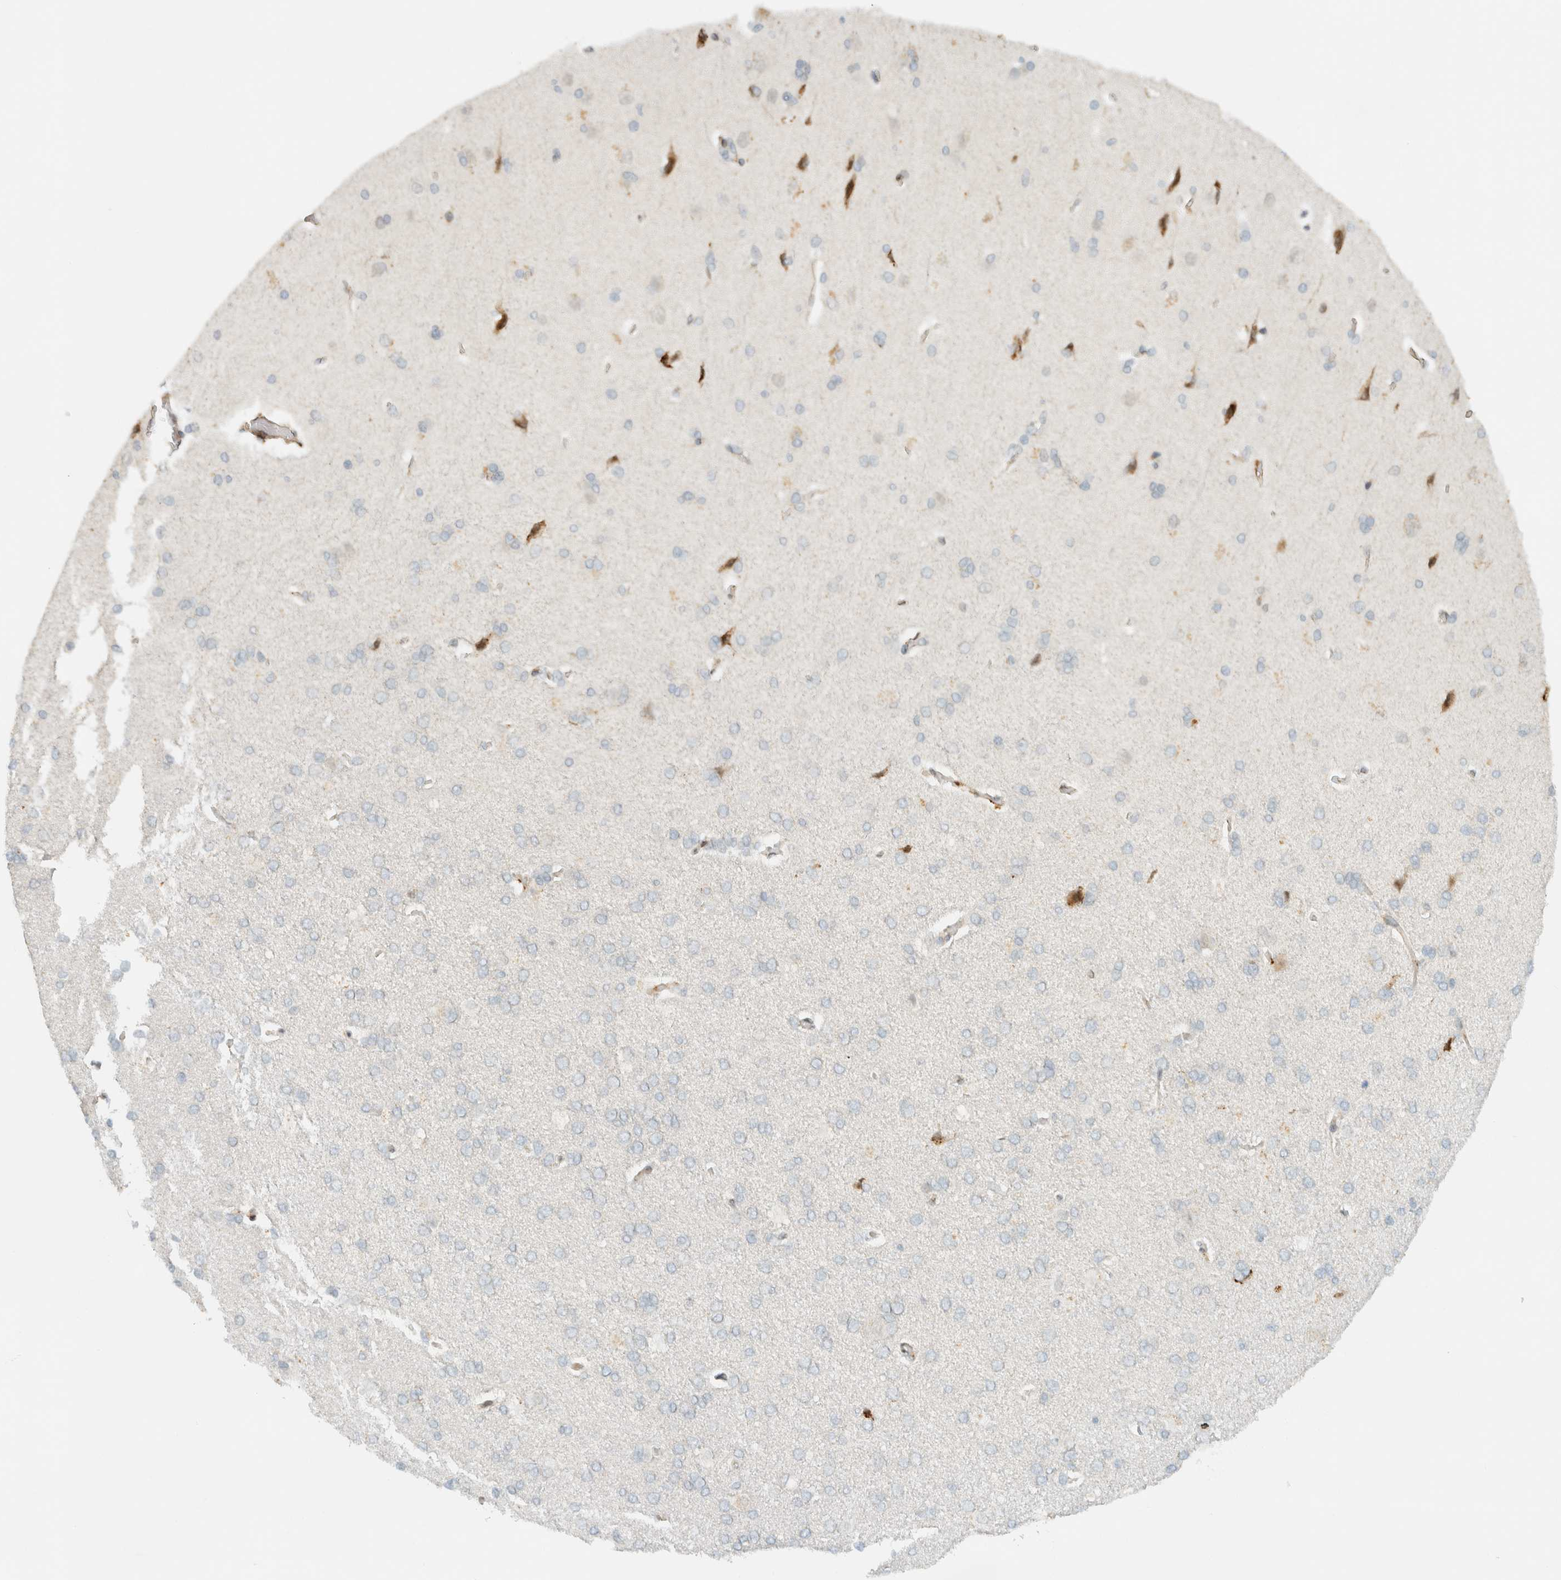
{"staining": {"intensity": "moderate", "quantity": "25%-75%", "location": "cytoplasmic/membranous"}, "tissue": "cerebral cortex", "cell_type": "Endothelial cells", "image_type": "normal", "snomed": [{"axis": "morphology", "description": "Normal tissue, NOS"}, {"axis": "topography", "description": "Cerebral cortex"}], "caption": "Immunohistochemistry (IHC) photomicrograph of benign cerebral cortex stained for a protein (brown), which shows medium levels of moderate cytoplasmic/membranous positivity in approximately 25%-75% of endothelial cells.", "gene": "ITPRID1", "patient": {"sex": "male", "age": 62}}